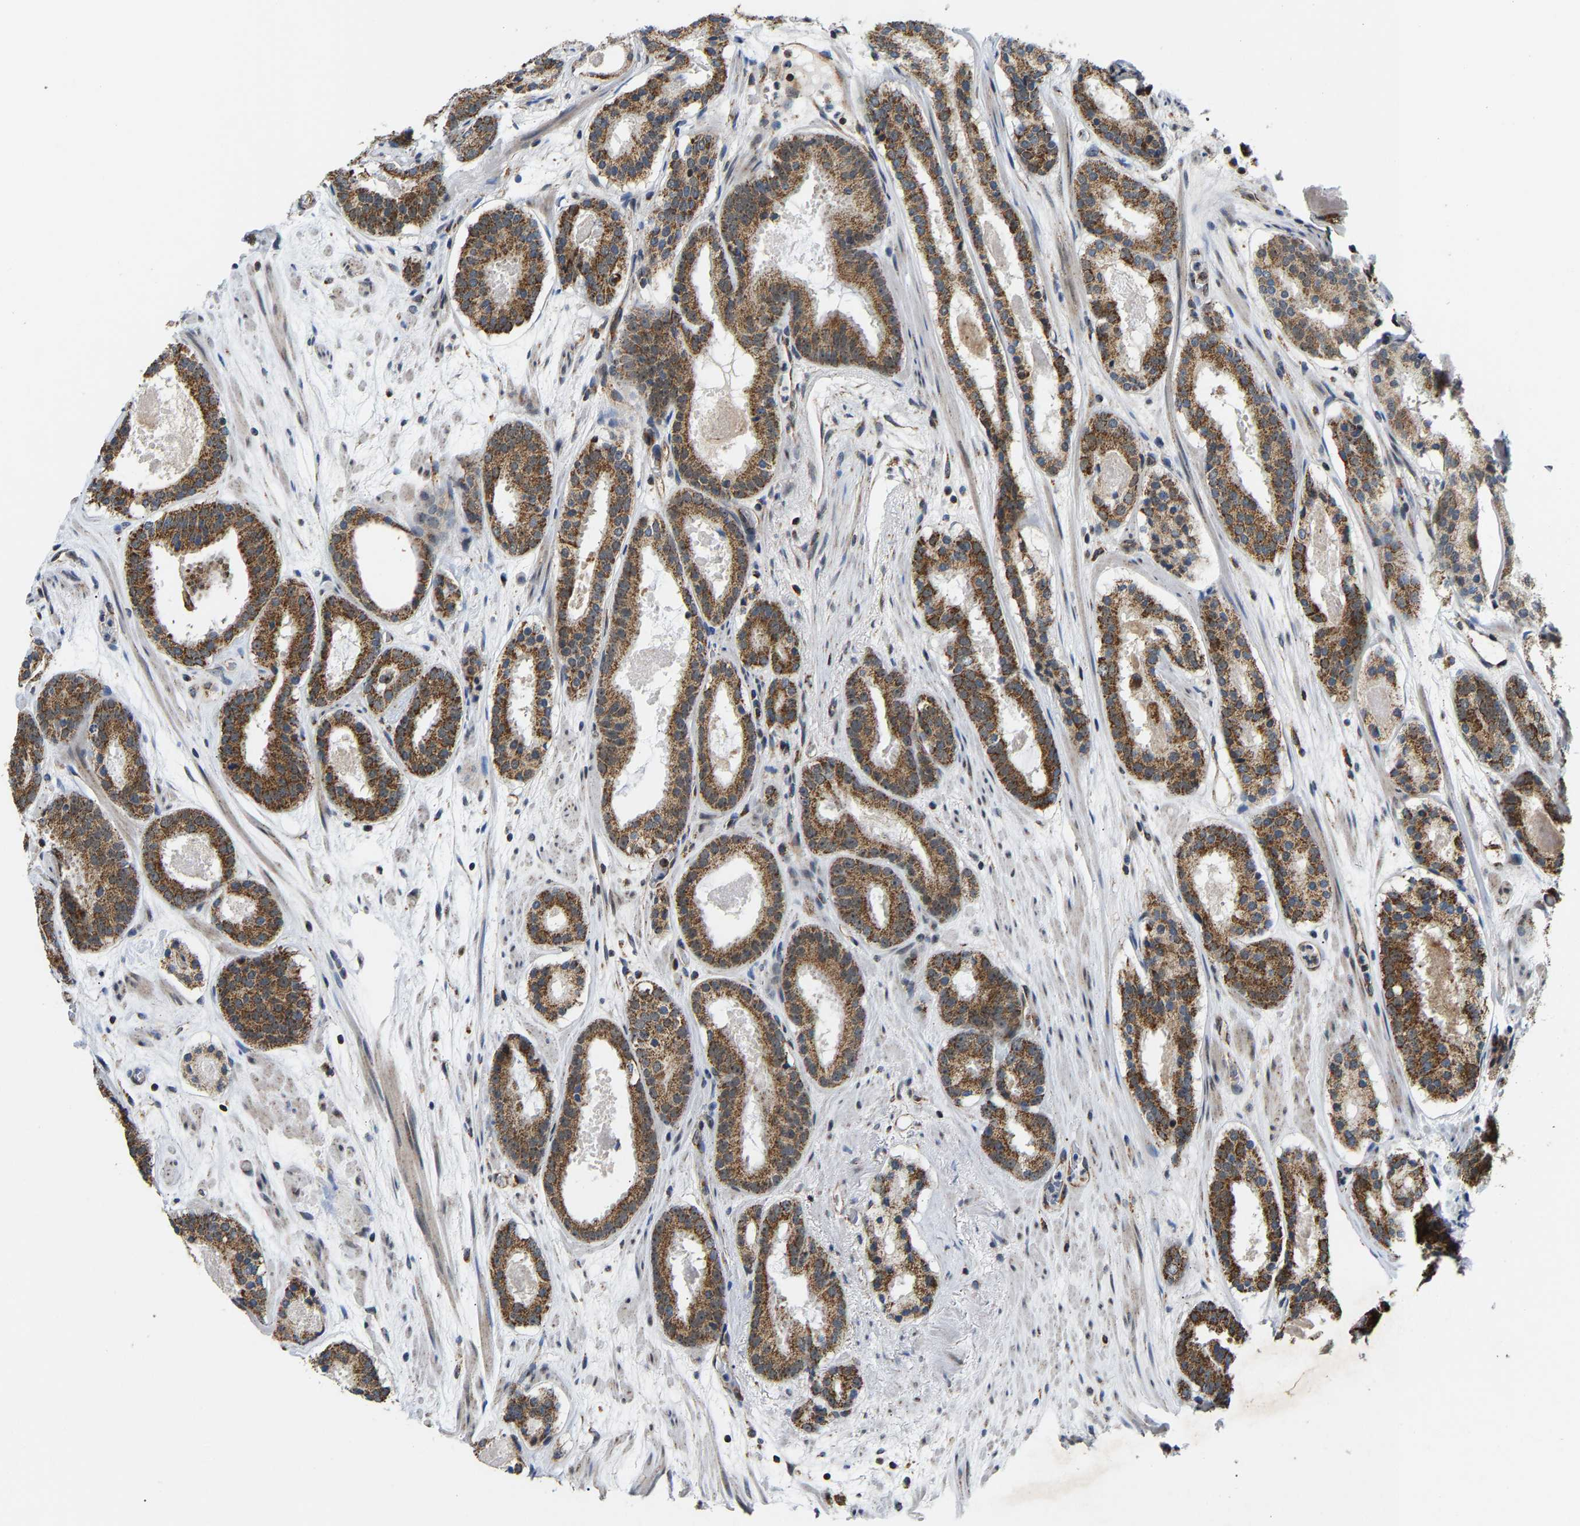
{"staining": {"intensity": "moderate", "quantity": ">75%", "location": "cytoplasmic/membranous"}, "tissue": "prostate cancer", "cell_type": "Tumor cells", "image_type": "cancer", "snomed": [{"axis": "morphology", "description": "Adenocarcinoma, Low grade"}, {"axis": "topography", "description": "Prostate"}], "caption": "The histopathology image demonstrates a brown stain indicating the presence of a protein in the cytoplasmic/membranous of tumor cells in prostate cancer. The protein of interest is shown in brown color, while the nuclei are stained blue.", "gene": "GIMAP7", "patient": {"sex": "male", "age": 69}}